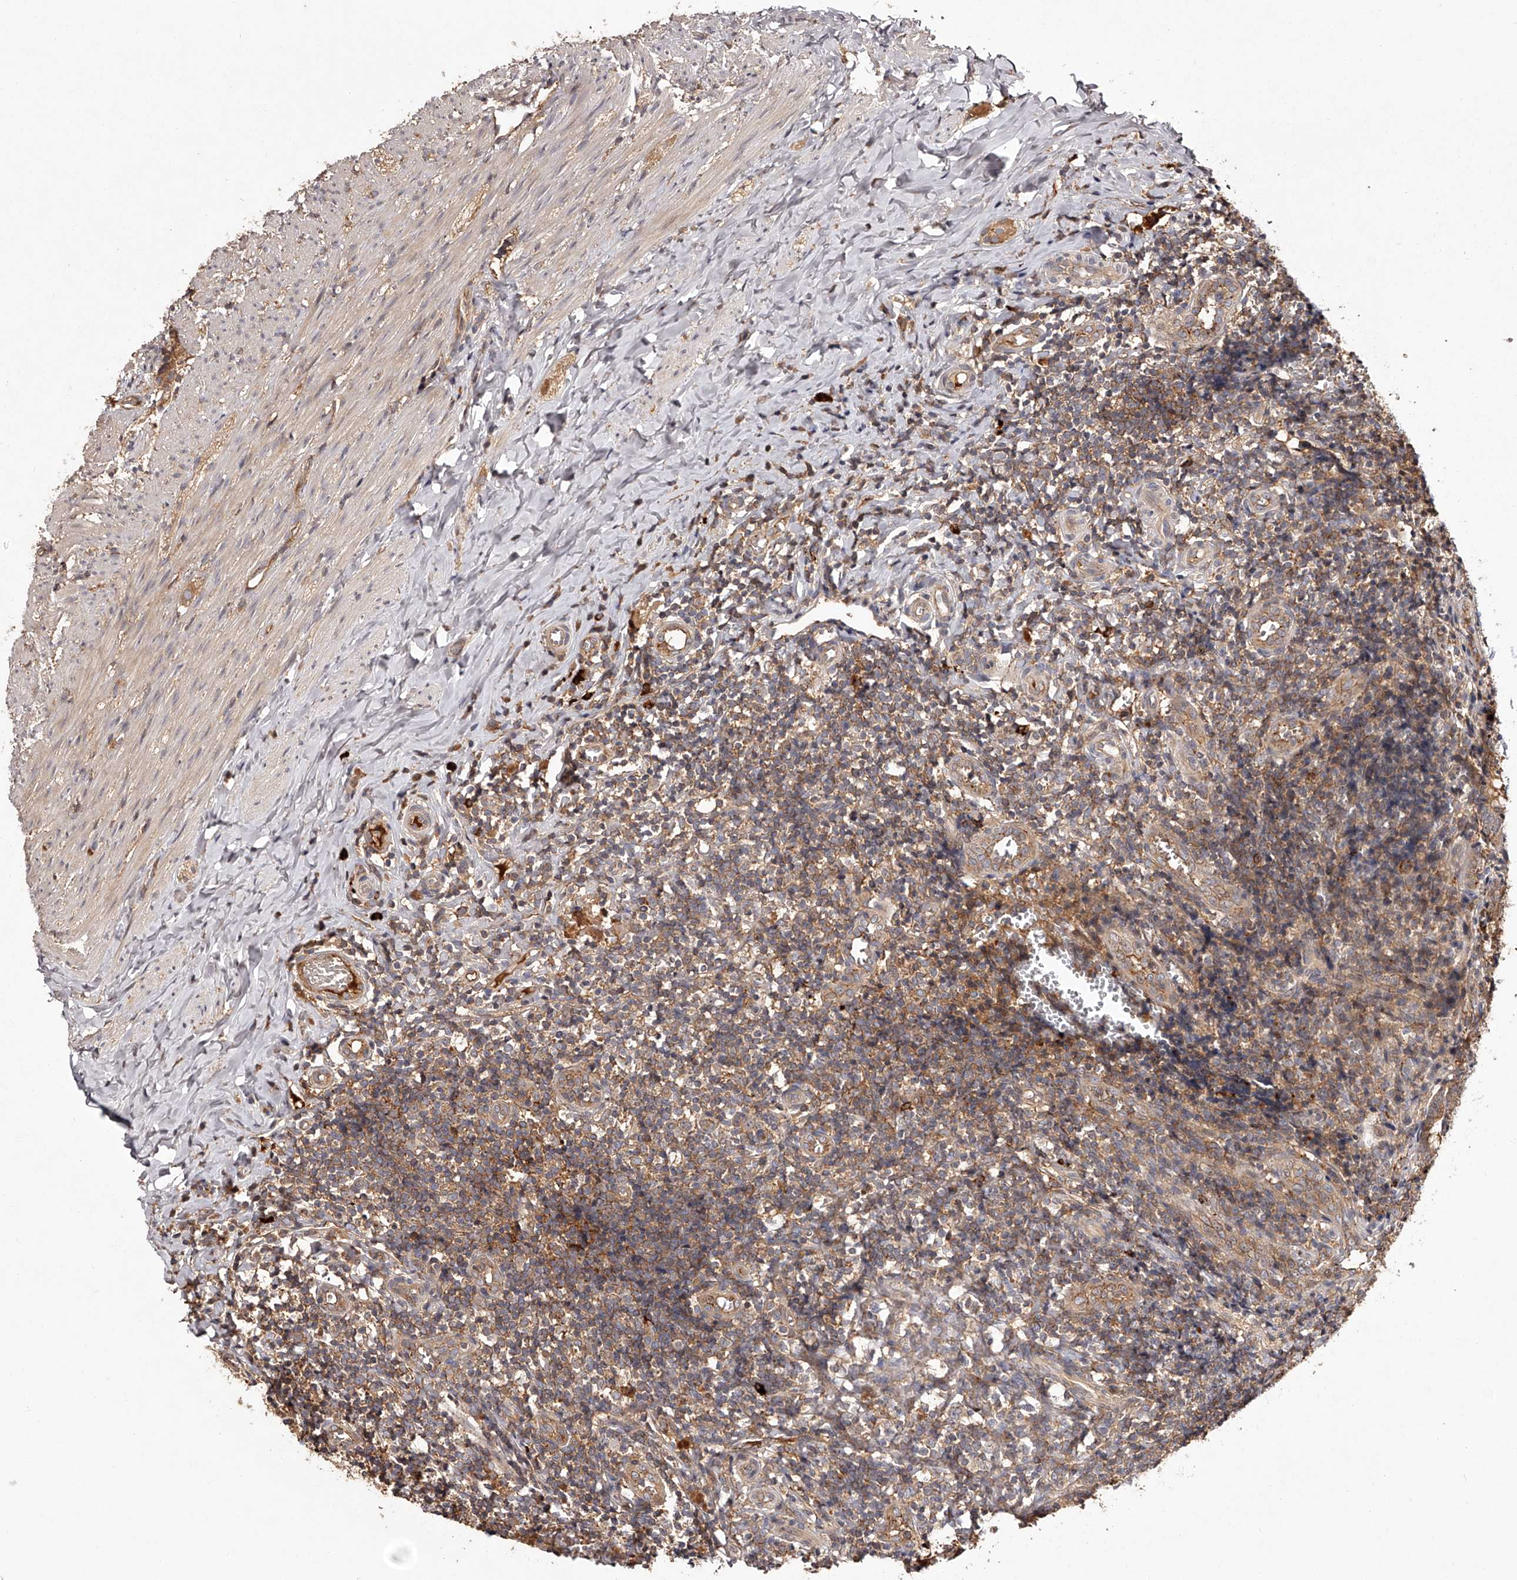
{"staining": {"intensity": "moderate", "quantity": ">75%", "location": "cytoplasmic/membranous"}, "tissue": "appendix", "cell_type": "Glandular cells", "image_type": "normal", "snomed": [{"axis": "morphology", "description": "Normal tissue, NOS"}, {"axis": "topography", "description": "Appendix"}], "caption": "This is an image of immunohistochemistry staining of normal appendix, which shows moderate positivity in the cytoplasmic/membranous of glandular cells.", "gene": "CRYZL1", "patient": {"sex": "male", "age": 8}}